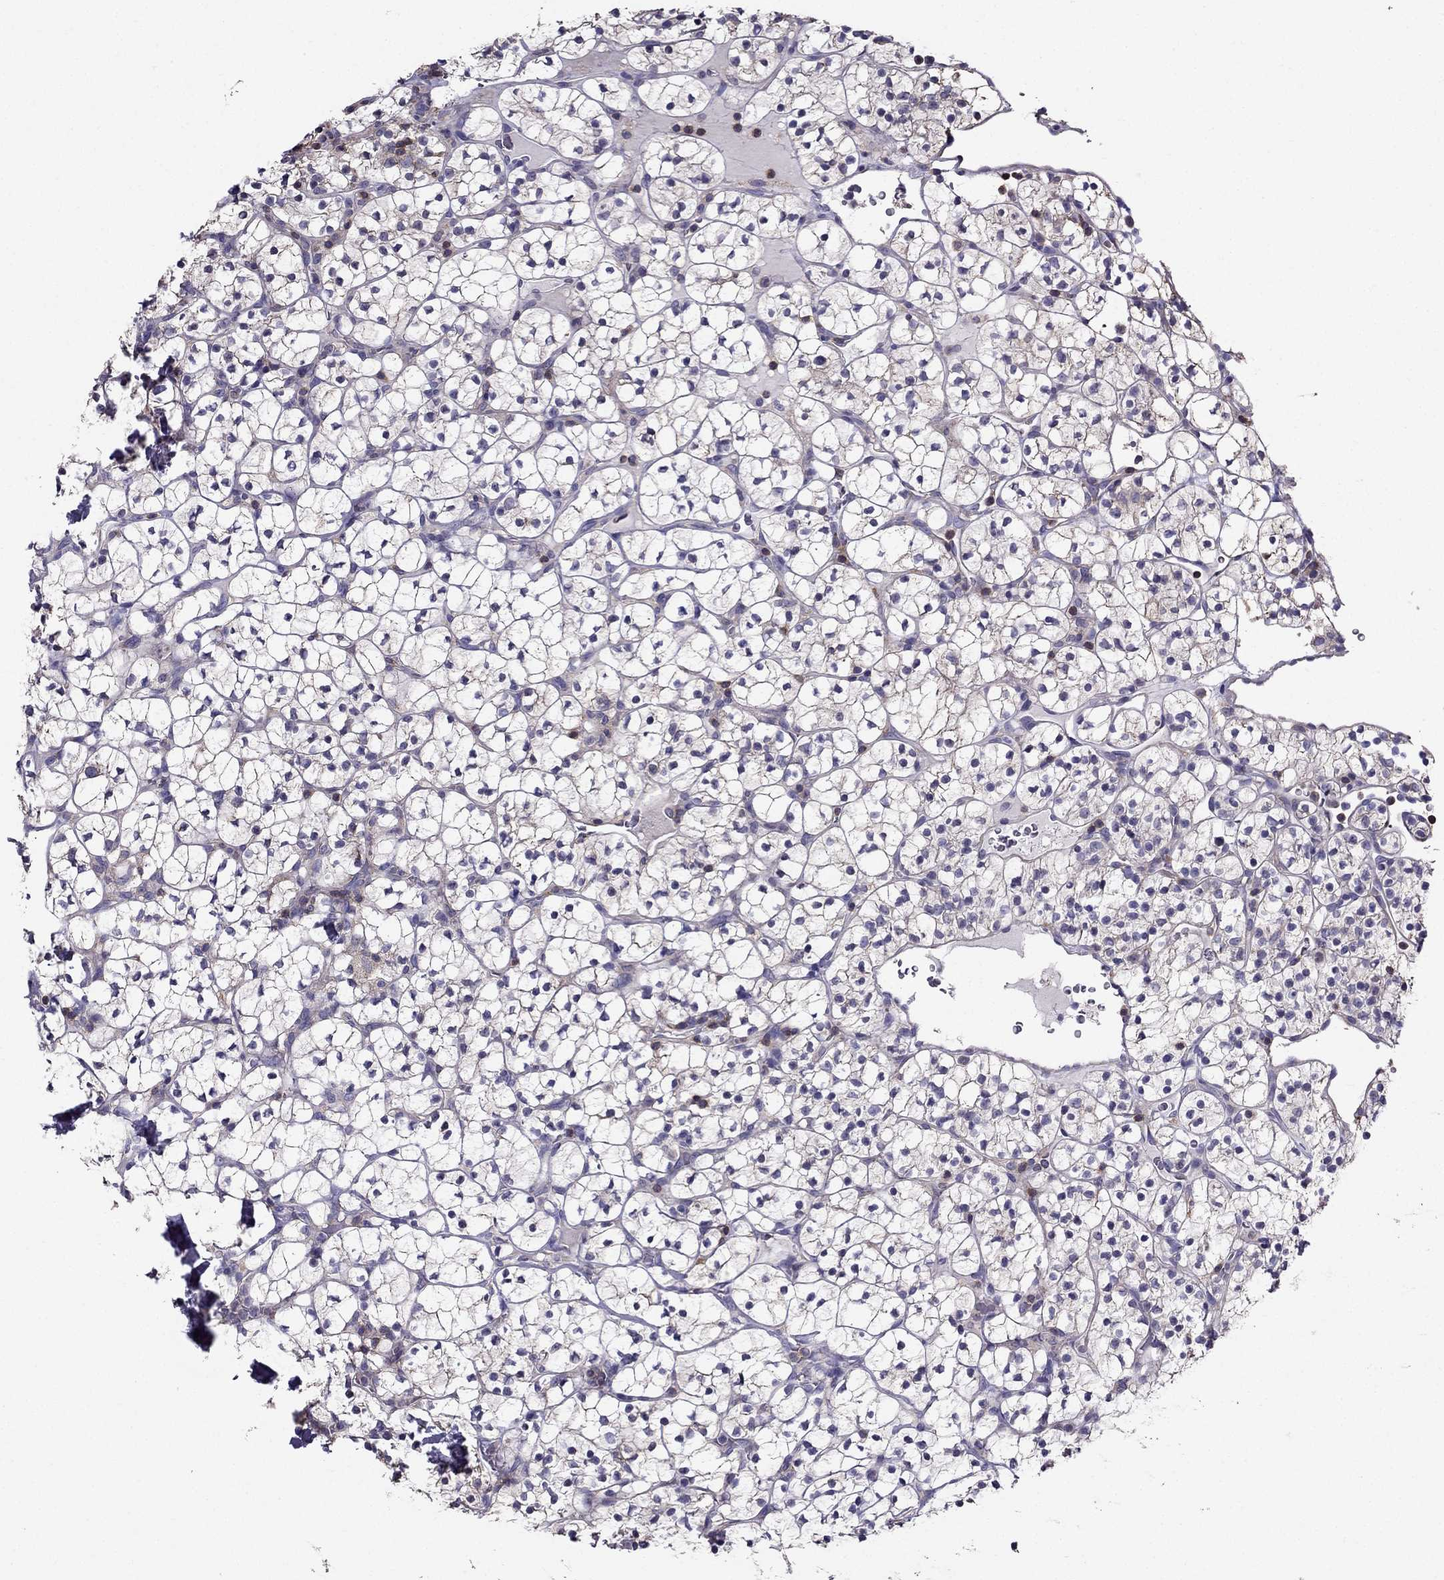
{"staining": {"intensity": "negative", "quantity": "none", "location": "none"}, "tissue": "renal cancer", "cell_type": "Tumor cells", "image_type": "cancer", "snomed": [{"axis": "morphology", "description": "Adenocarcinoma, NOS"}, {"axis": "topography", "description": "Kidney"}], "caption": "There is no significant staining in tumor cells of renal cancer (adenocarcinoma).", "gene": "AAK1", "patient": {"sex": "female", "age": 89}}